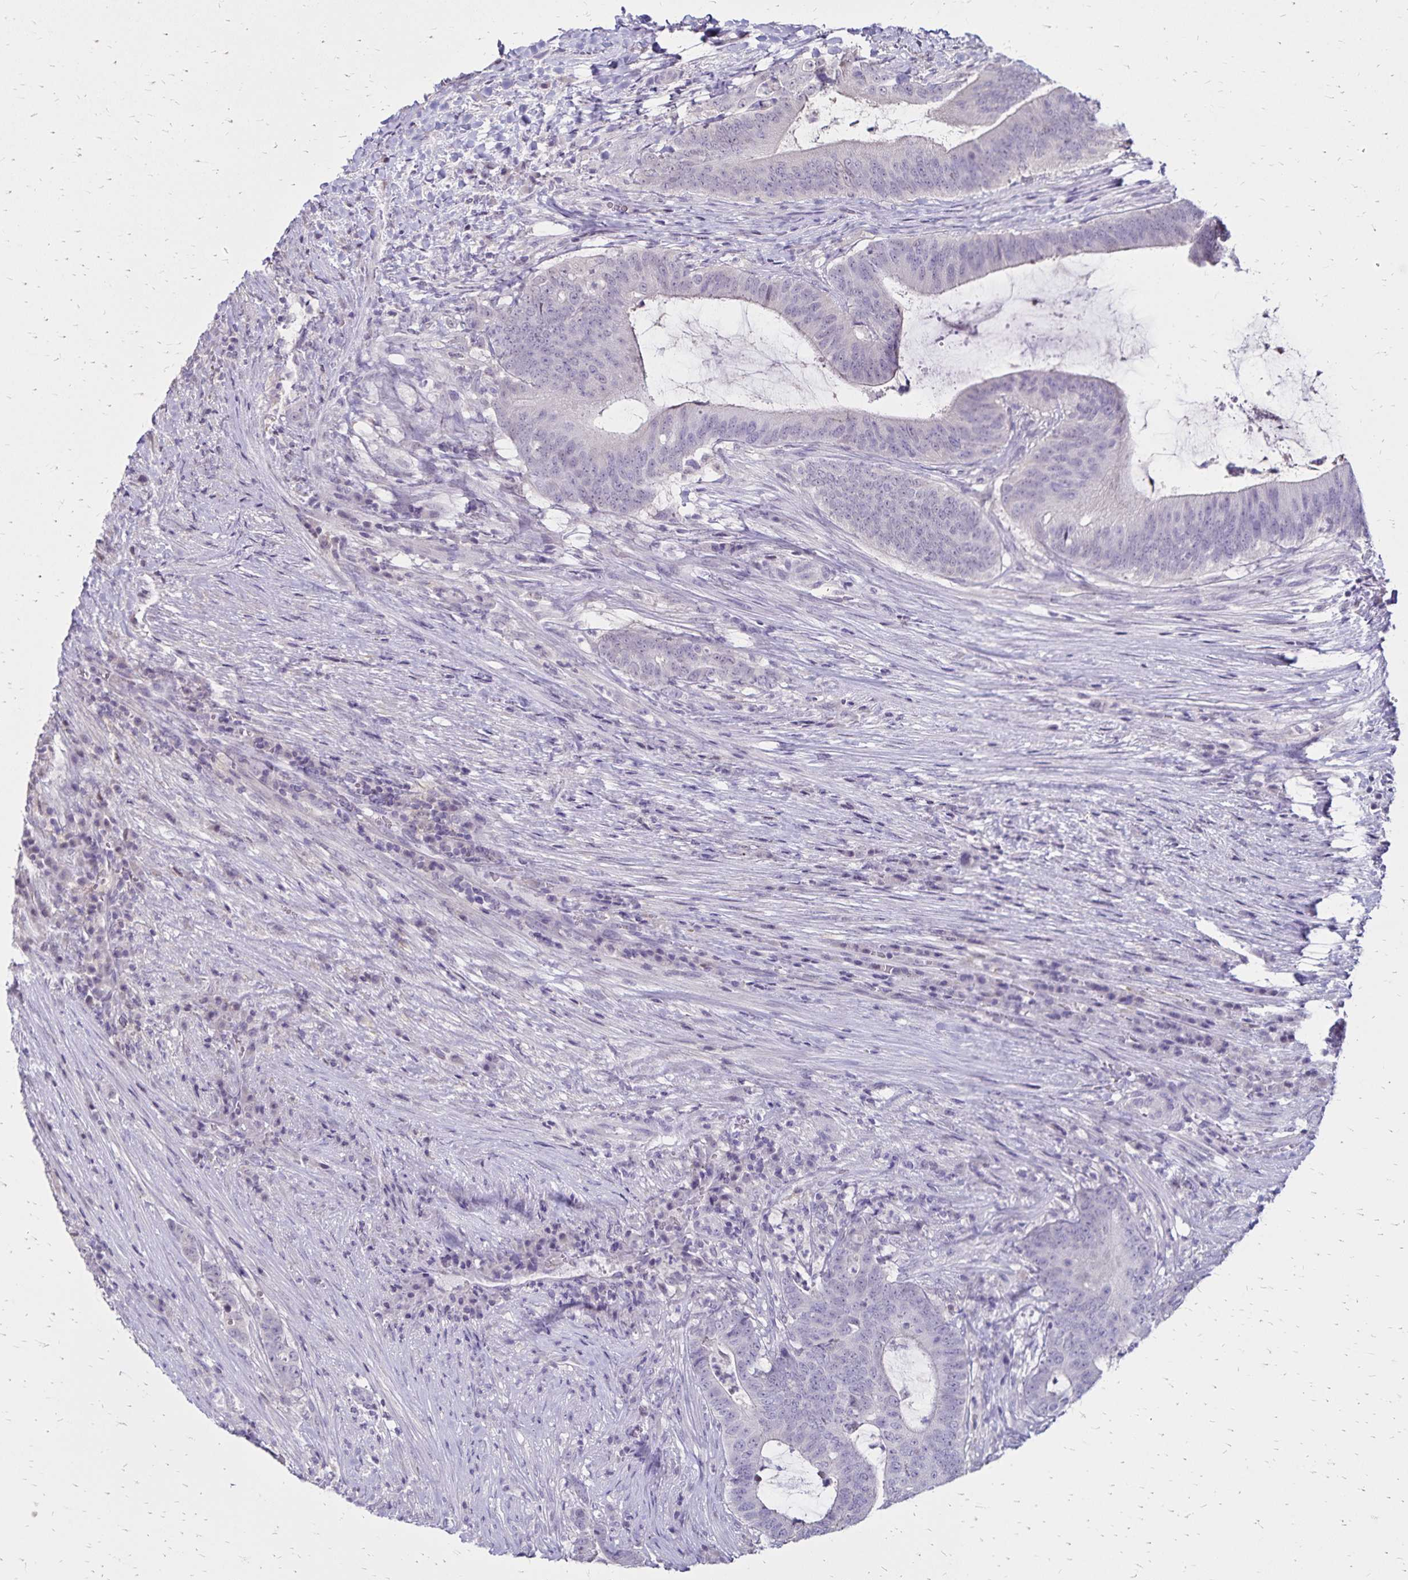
{"staining": {"intensity": "negative", "quantity": "none", "location": "none"}, "tissue": "colorectal cancer", "cell_type": "Tumor cells", "image_type": "cancer", "snomed": [{"axis": "morphology", "description": "Adenocarcinoma, NOS"}, {"axis": "topography", "description": "Colon"}], "caption": "This is an immunohistochemistry image of colorectal adenocarcinoma. There is no expression in tumor cells.", "gene": "SH3GL3", "patient": {"sex": "female", "age": 43}}